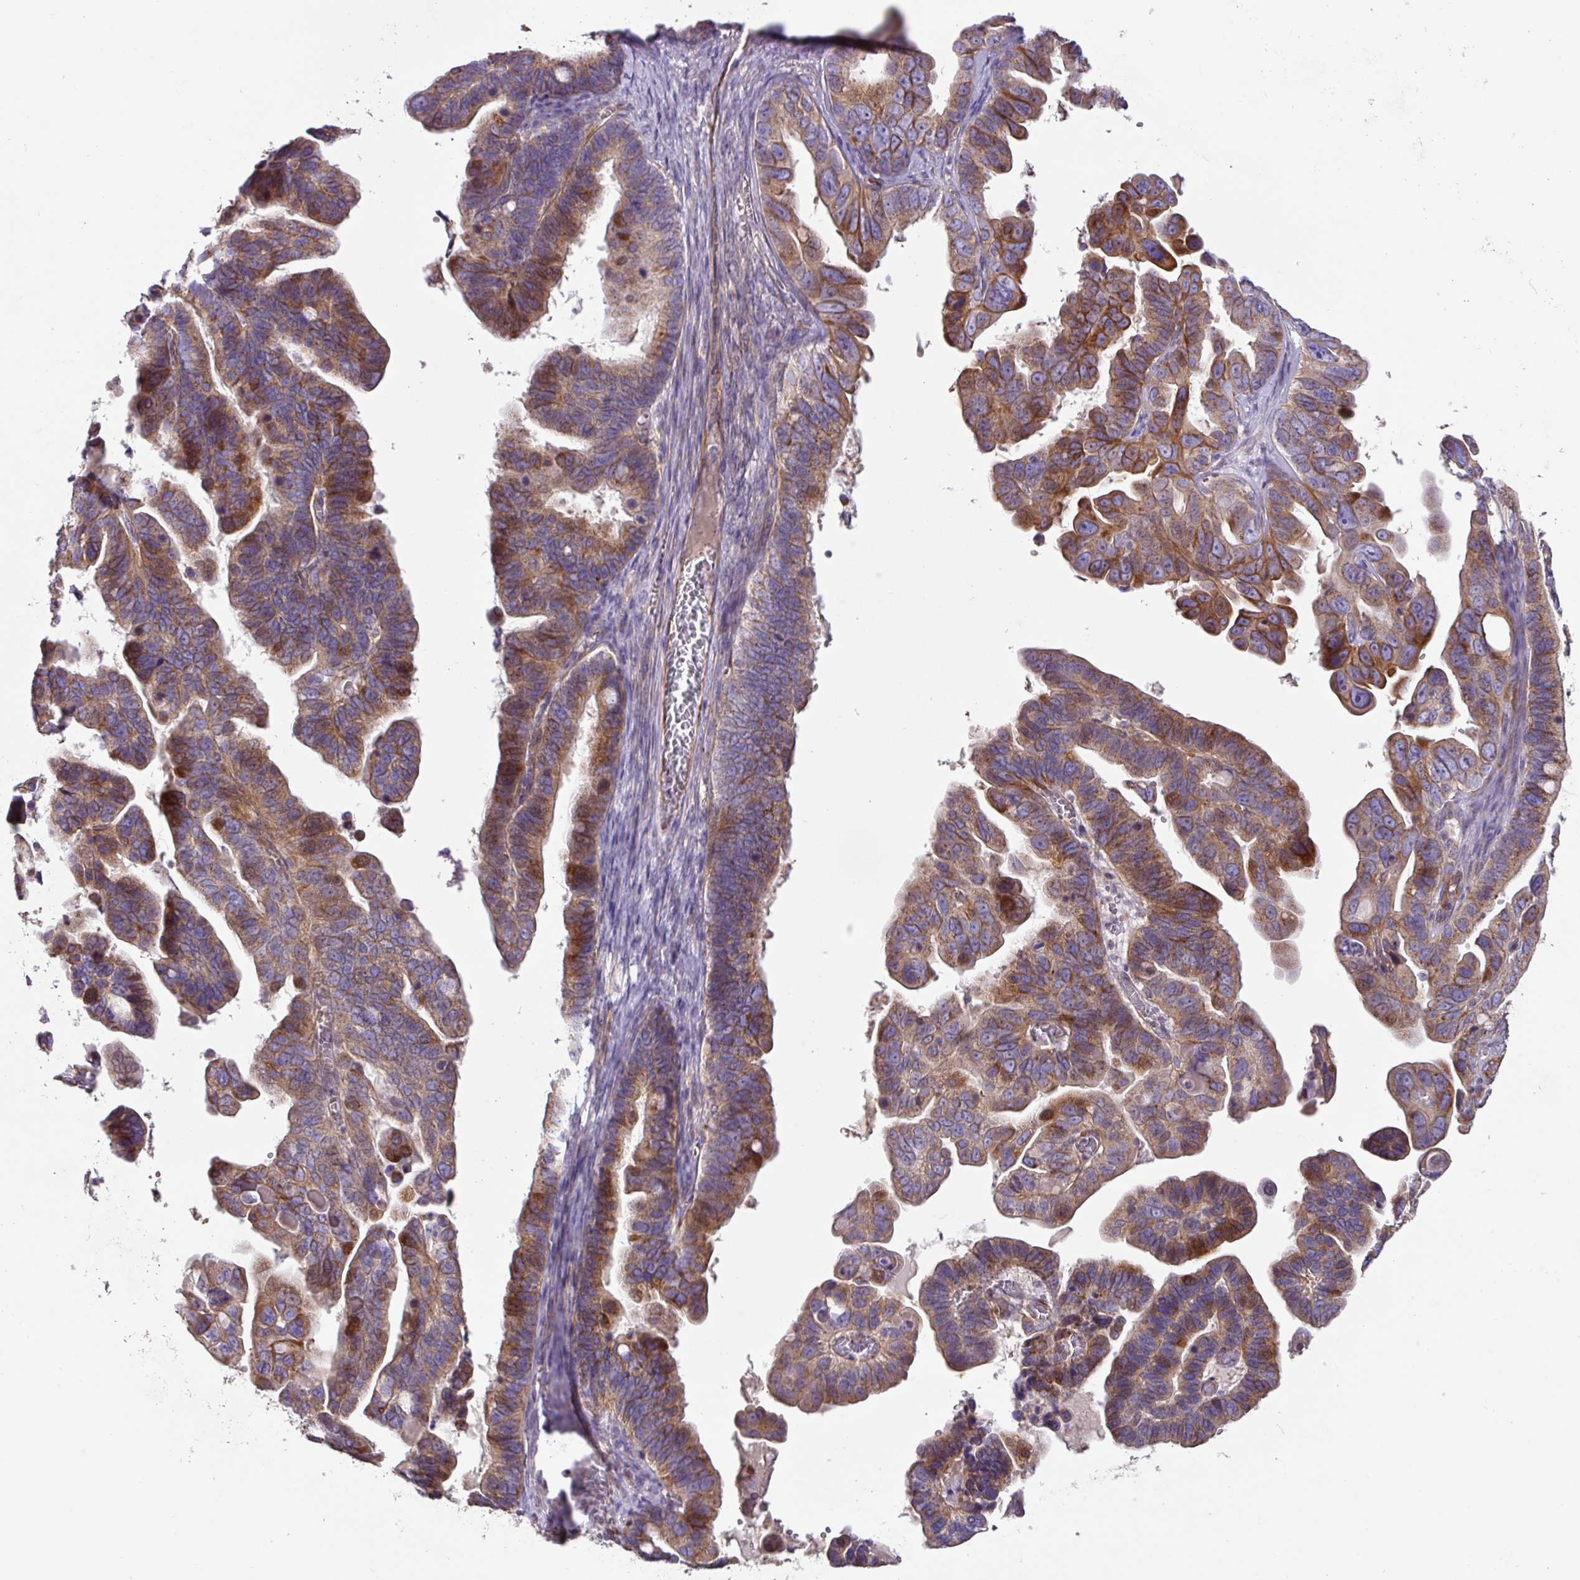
{"staining": {"intensity": "moderate", "quantity": ">75%", "location": "cytoplasmic/membranous"}, "tissue": "ovarian cancer", "cell_type": "Tumor cells", "image_type": "cancer", "snomed": [{"axis": "morphology", "description": "Cystadenocarcinoma, serous, NOS"}, {"axis": "topography", "description": "Ovary"}], "caption": "Immunohistochemical staining of ovarian cancer (serous cystadenocarcinoma) reveals medium levels of moderate cytoplasmic/membranous positivity in approximately >75% of tumor cells.", "gene": "MRRF", "patient": {"sex": "female", "age": 56}}